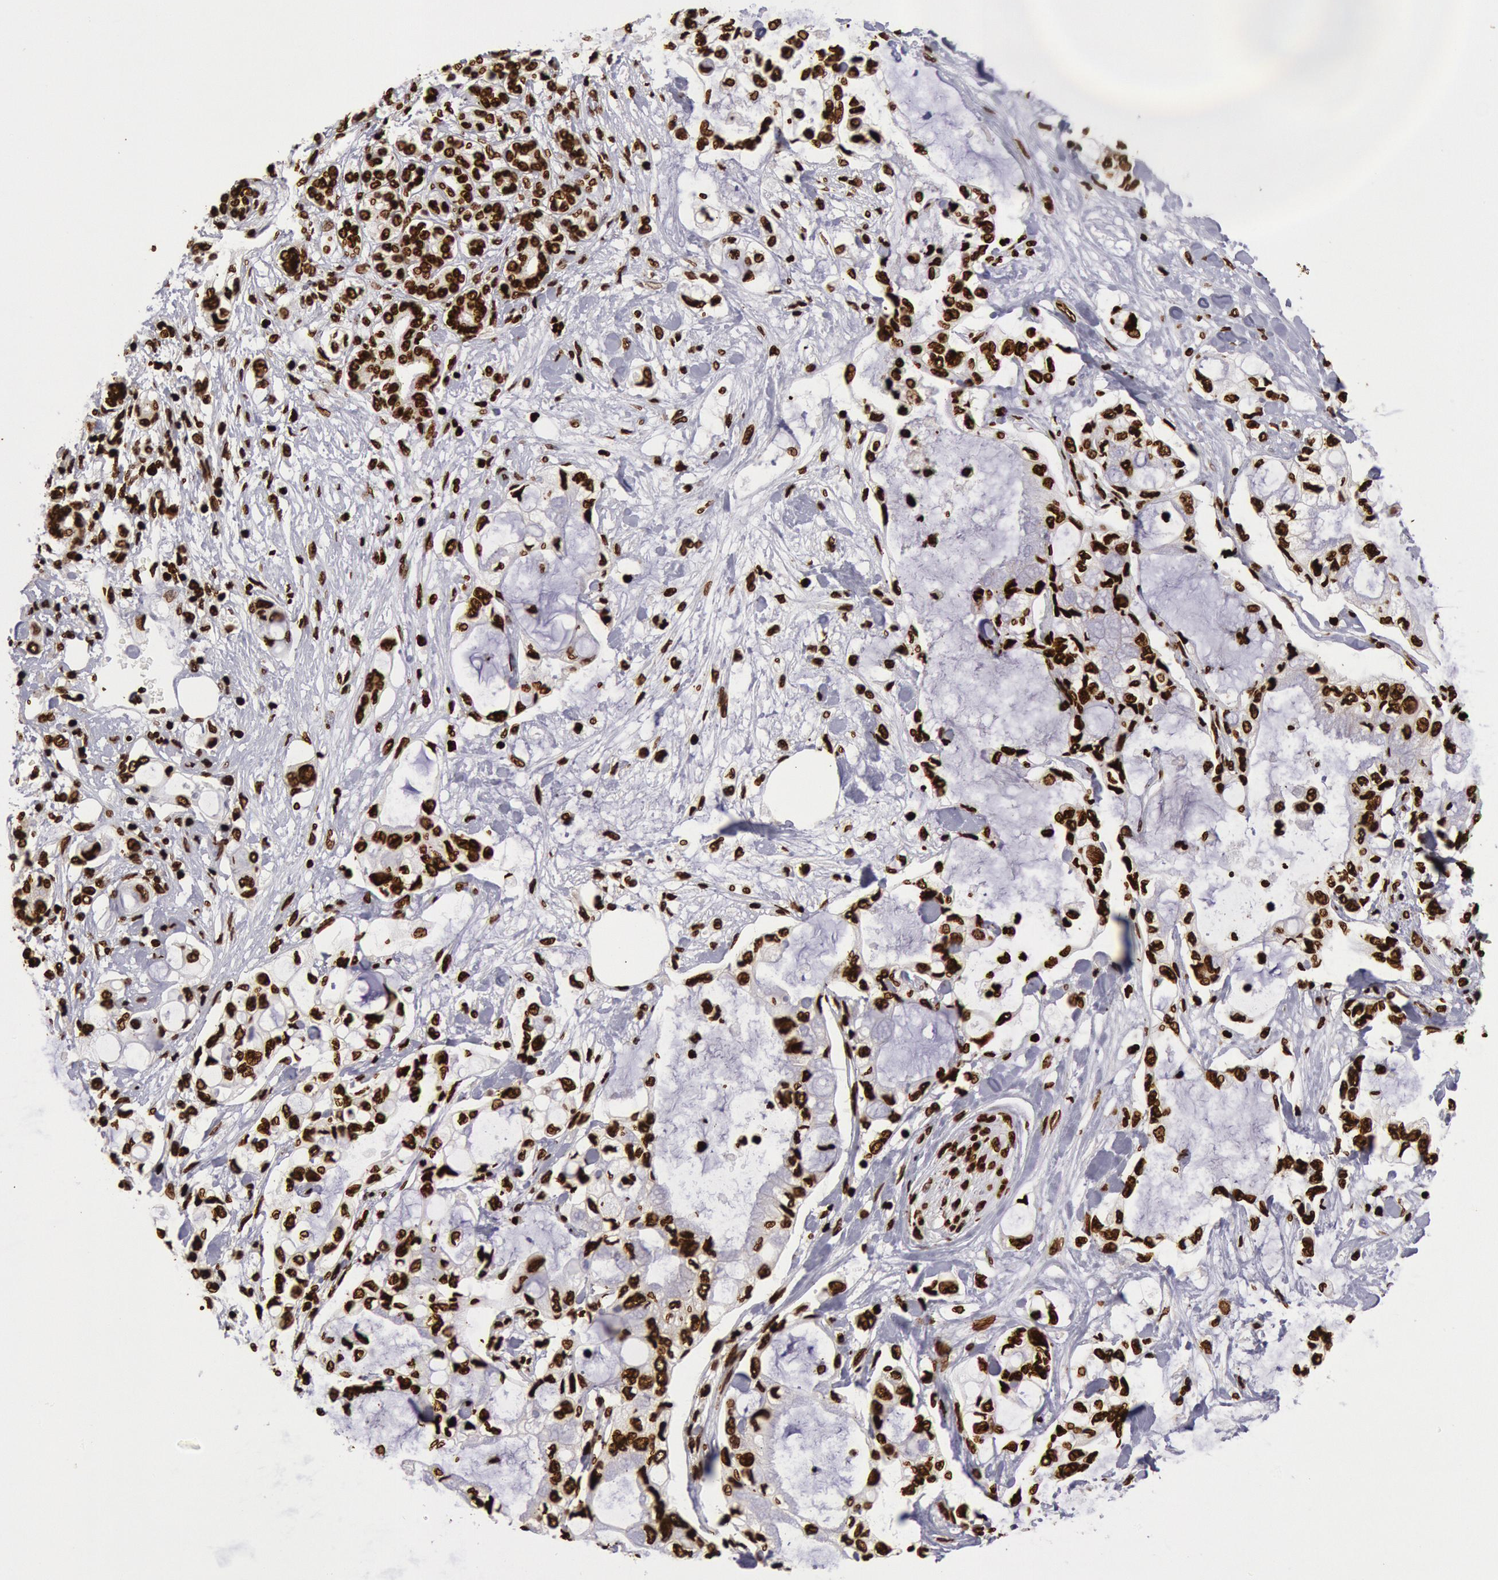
{"staining": {"intensity": "strong", "quantity": ">75%", "location": "nuclear"}, "tissue": "pancreatic cancer", "cell_type": "Tumor cells", "image_type": "cancer", "snomed": [{"axis": "morphology", "description": "Adenocarcinoma, NOS"}, {"axis": "topography", "description": "Pancreas"}], "caption": "There is high levels of strong nuclear expression in tumor cells of pancreatic adenocarcinoma, as demonstrated by immunohistochemical staining (brown color).", "gene": "H3-4", "patient": {"sex": "female", "age": 70}}